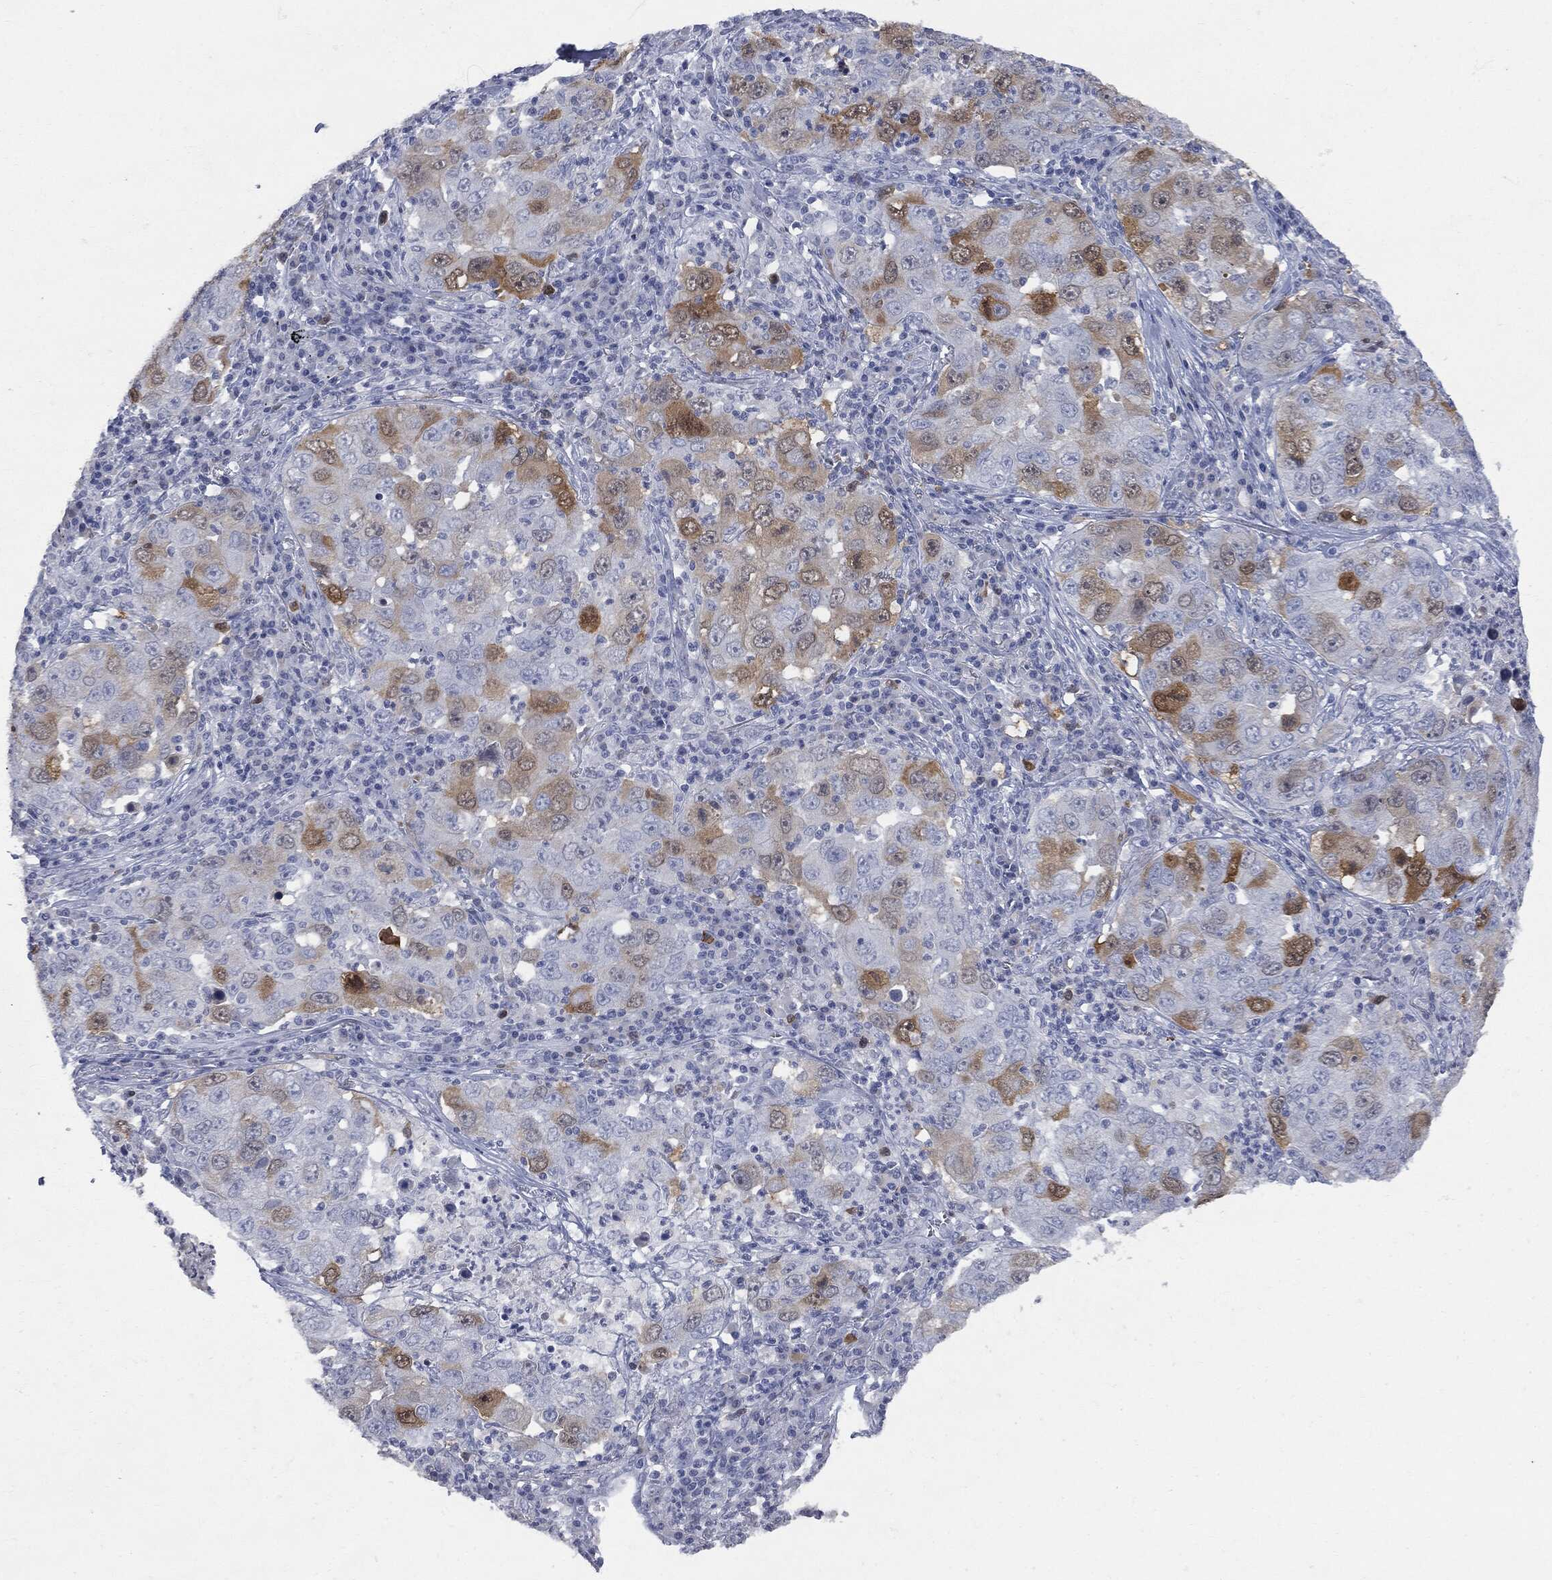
{"staining": {"intensity": "strong", "quantity": "<25%", "location": "cytoplasmic/membranous"}, "tissue": "lung cancer", "cell_type": "Tumor cells", "image_type": "cancer", "snomed": [{"axis": "morphology", "description": "Adenocarcinoma, NOS"}, {"axis": "topography", "description": "Lung"}], "caption": "Lung adenocarcinoma stained for a protein (brown) displays strong cytoplasmic/membranous positive positivity in about <25% of tumor cells.", "gene": "UBE2C", "patient": {"sex": "male", "age": 73}}